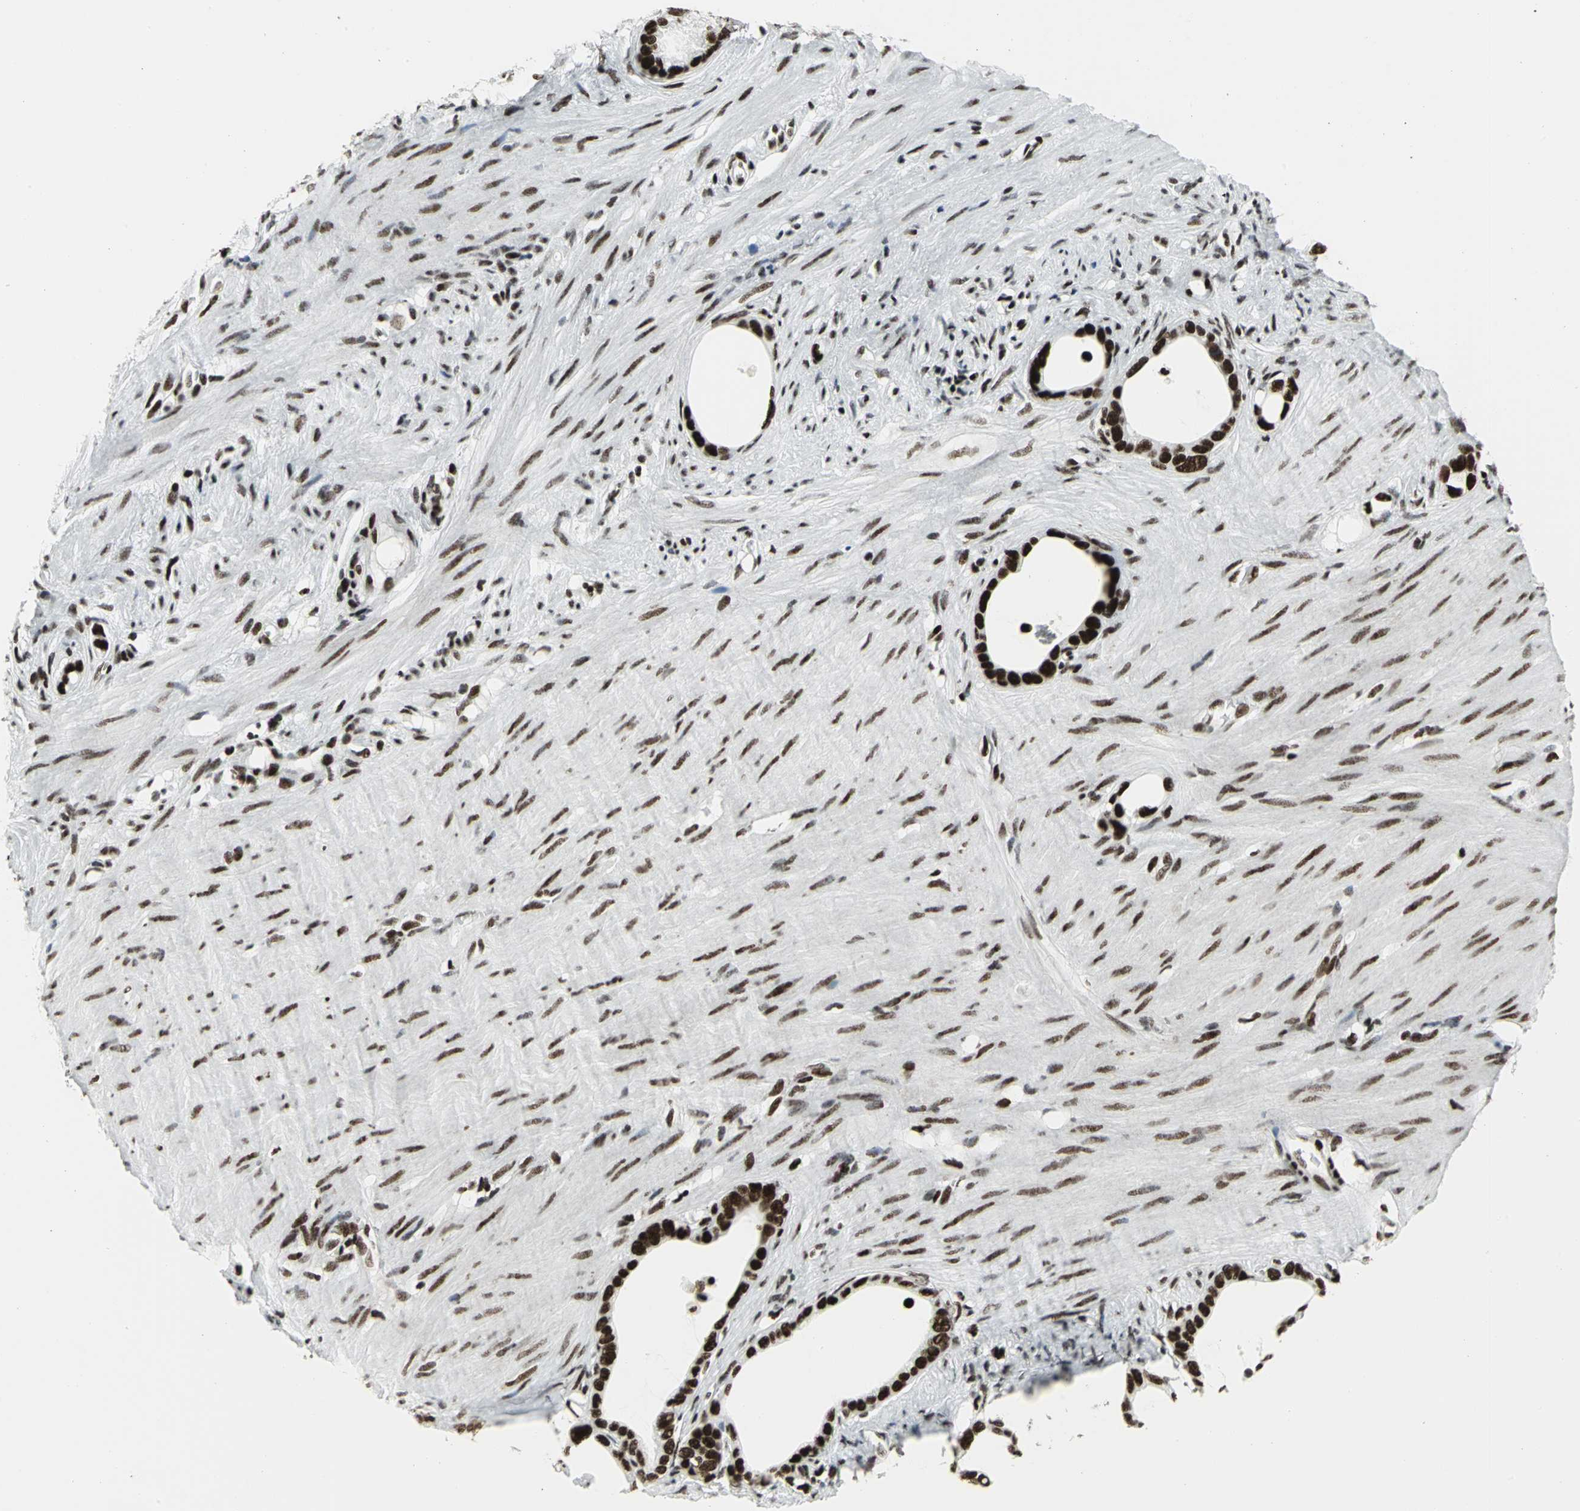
{"staining": {"intensity": "strong", "quantity": ">75%", "location": "nuclear"}, "tissue": "stomach cancer", "cell_type": "Tumor cells", "image_type": "cancer", "snomed": [{"axis": "morphology", "description": "Adenocarcinoma, NOS"}, {"axis": "topography", "description": "Stomach"}], "caption": "Protein staining exhibits strong nuclear expression in approximately >75% of tumor cells in stomach cancer (adenocarcinoma). (DAB (3,3'-diaminobenzidine) IHC, brown staining for protein, blue staining for nuclei).", "gene": "SMARCA4", "patient": {"sex": "female", "age": 75}}